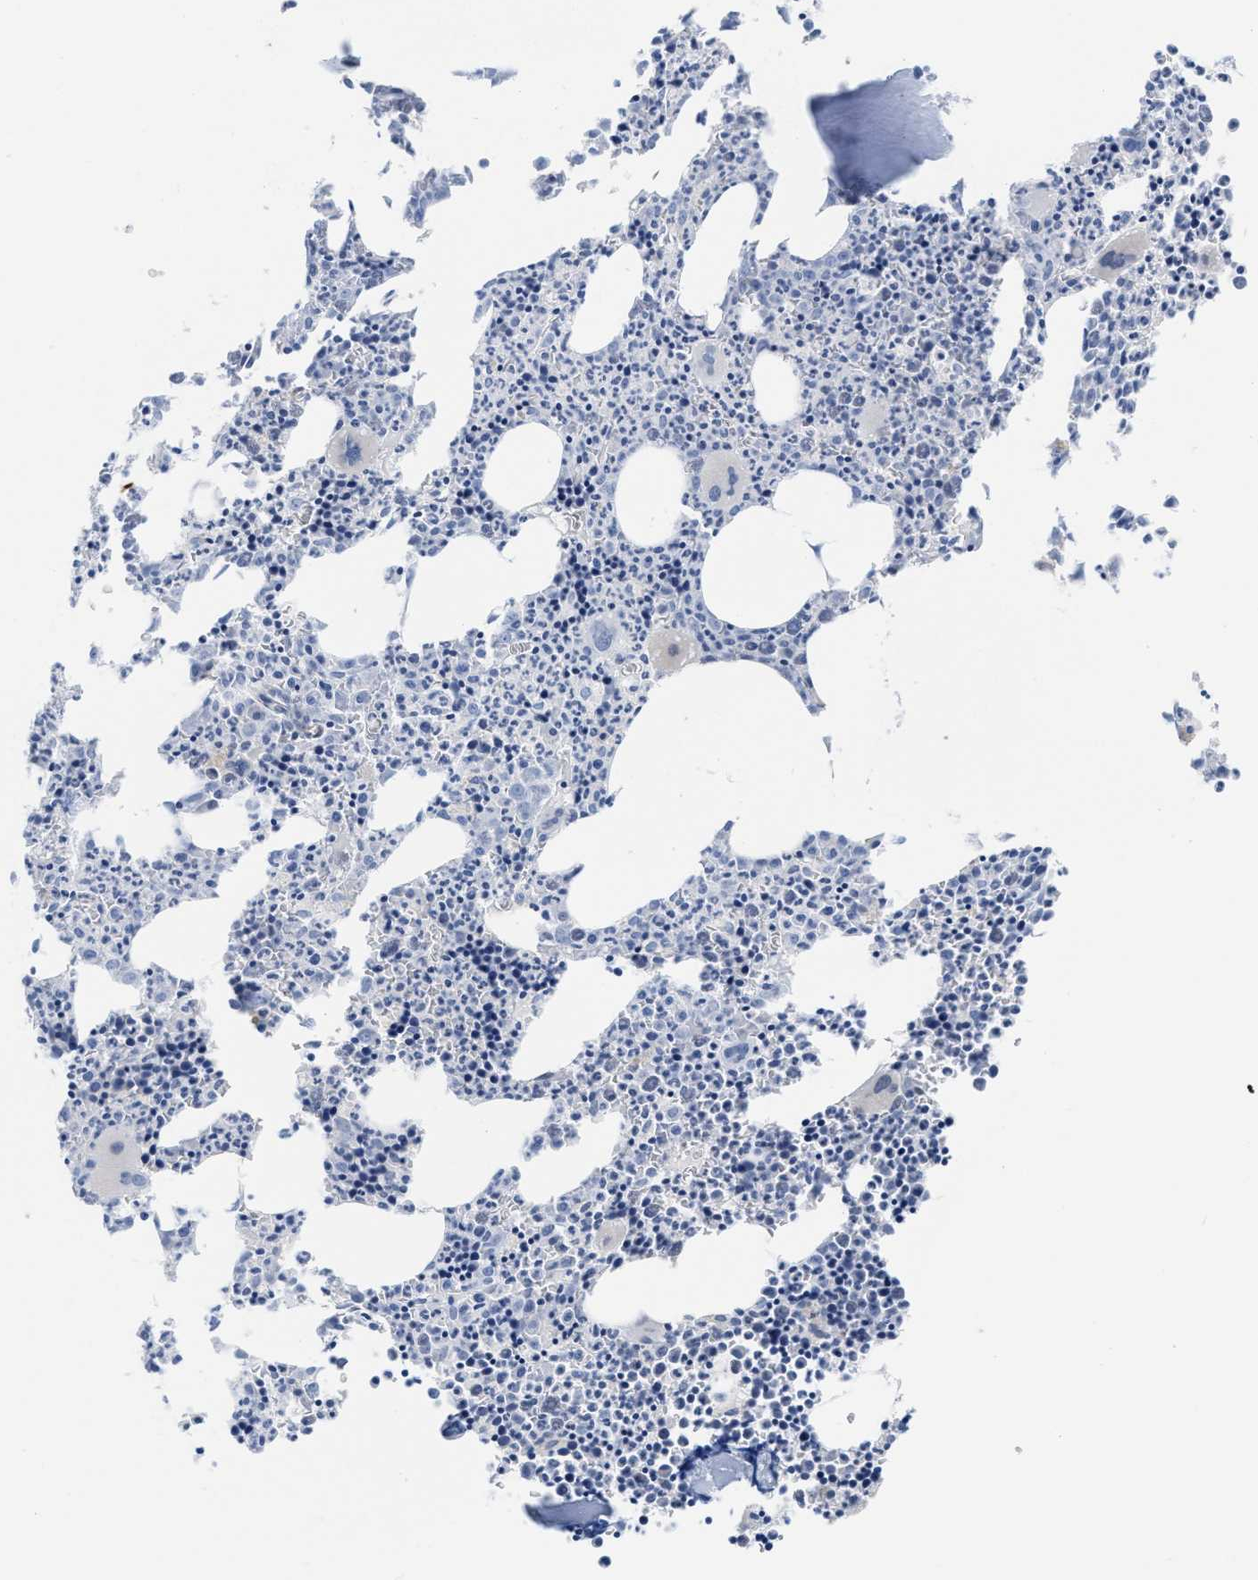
{"staining": {"intensity": "negative", "quantity": "none", "location": "none"}, "tissue": "bone marrow", "cell_type": "Hematopoietic cells", "image_type": "normal", "snomed": [{"axis": "morphology", "description": "Normal tissue, NOS"}, {"axis": "morphology", "description": "Inflammation, NOS"}, {"axis": "topography", "description": "Bone marrow"}], "caption": "IHC histopathology image of normal bone marrow: bone marrow stained with DAB (3,3'-diaminobenzidine) displays no significant protein positivity in hematopoietic cells. (Brightfield microscopy of DAB immunohistochemistry (IHC) at high magnification).", "gene": "TAGLN", "patient": {"sex": "male", "age": 31}}